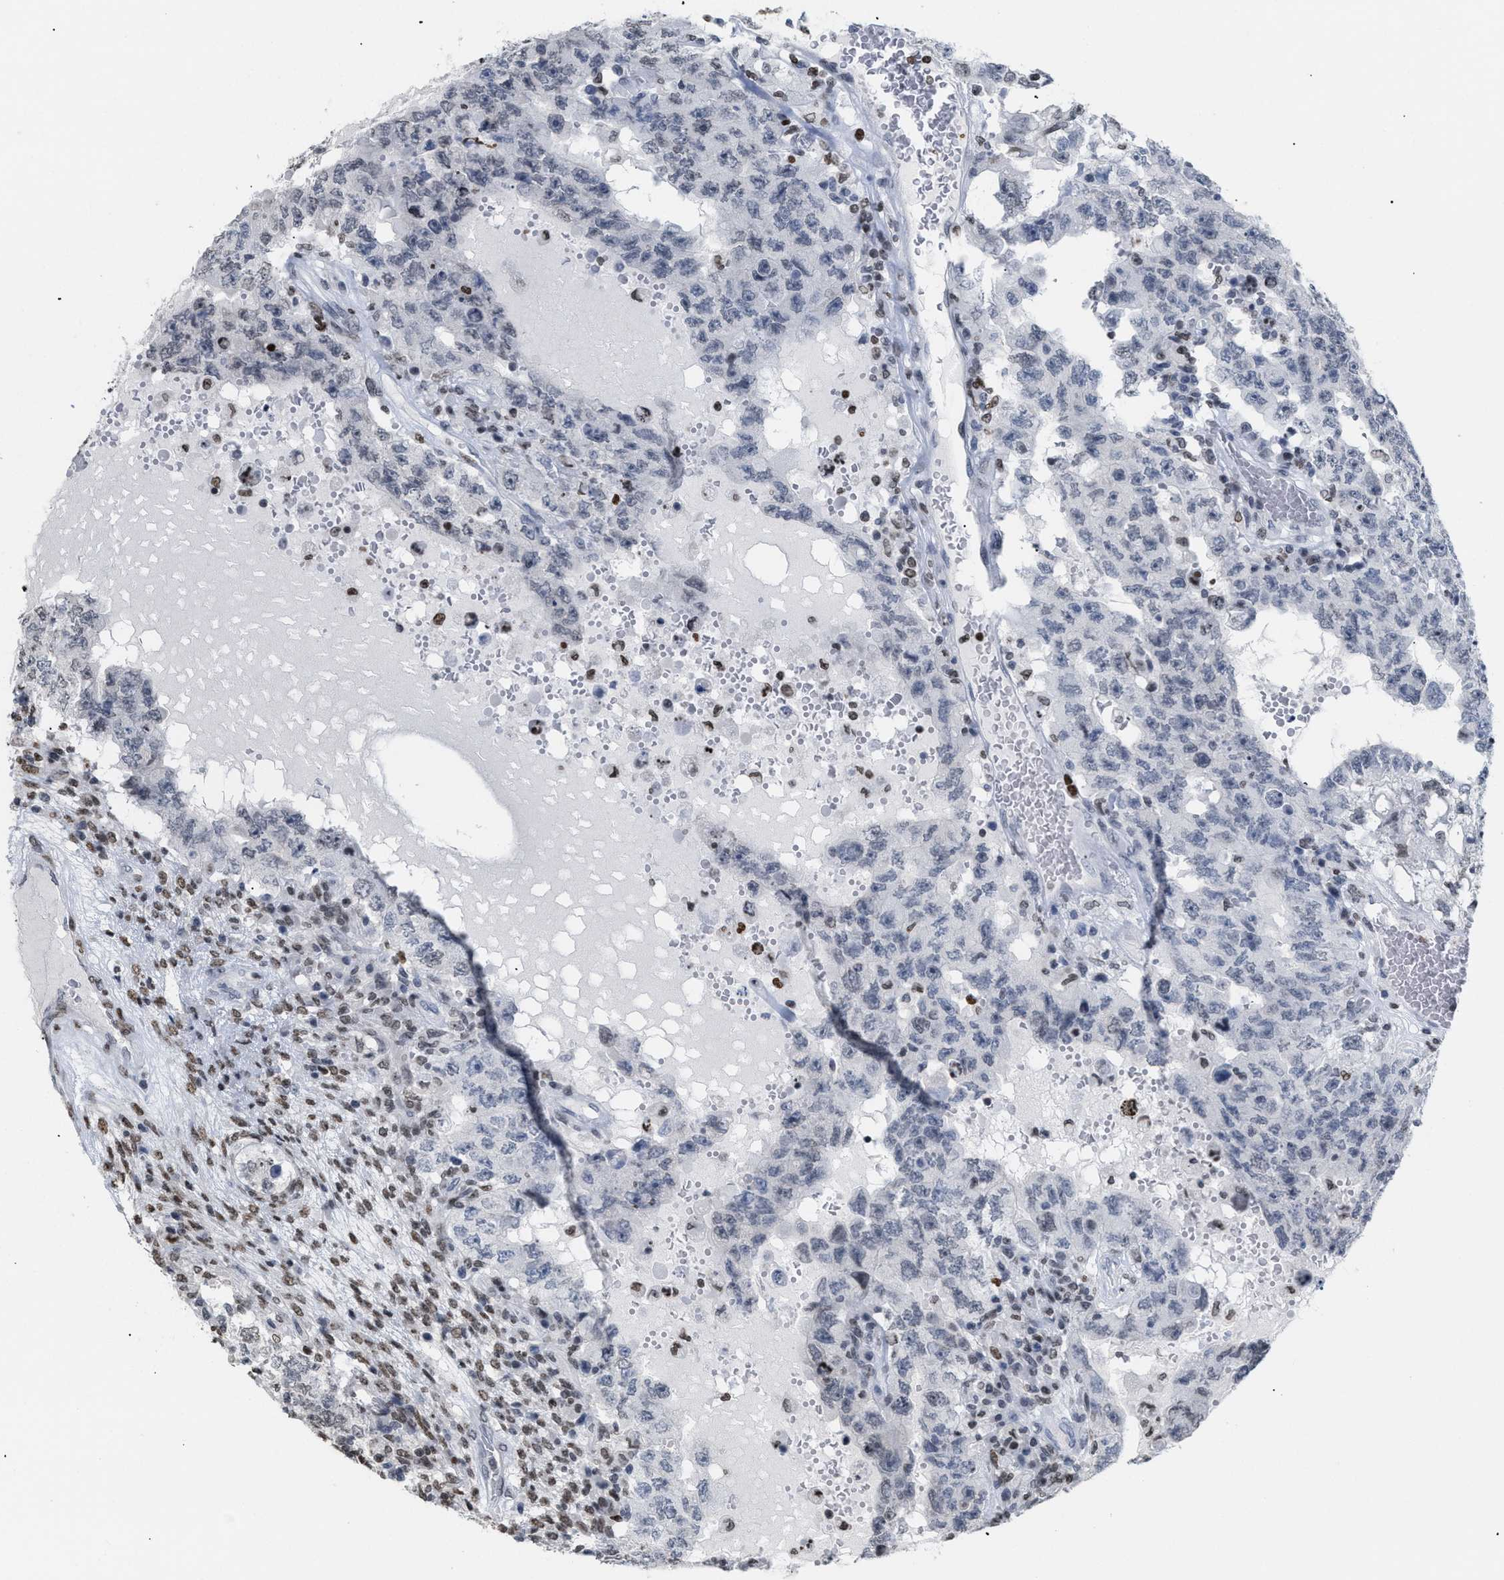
{"staining": {"intensity": "negative", "quantity": "none", "location": "none"}, "tissue": "testis cancer", "cell_type": "Tumor cells", "image_type": "cancer", "snomed": [{"axis": "morphology", "description": "Carcinoma, Embryonal, NOS"}, {"axis": "topography", "description": "Testis"}], "caption": "This is an immunohistochemistry (IHC) histopathology image of human testis cancer. There is no expression in tumor cells.", "gene": "HMGN2", "patient": {"sex": "male", "age": 26}}